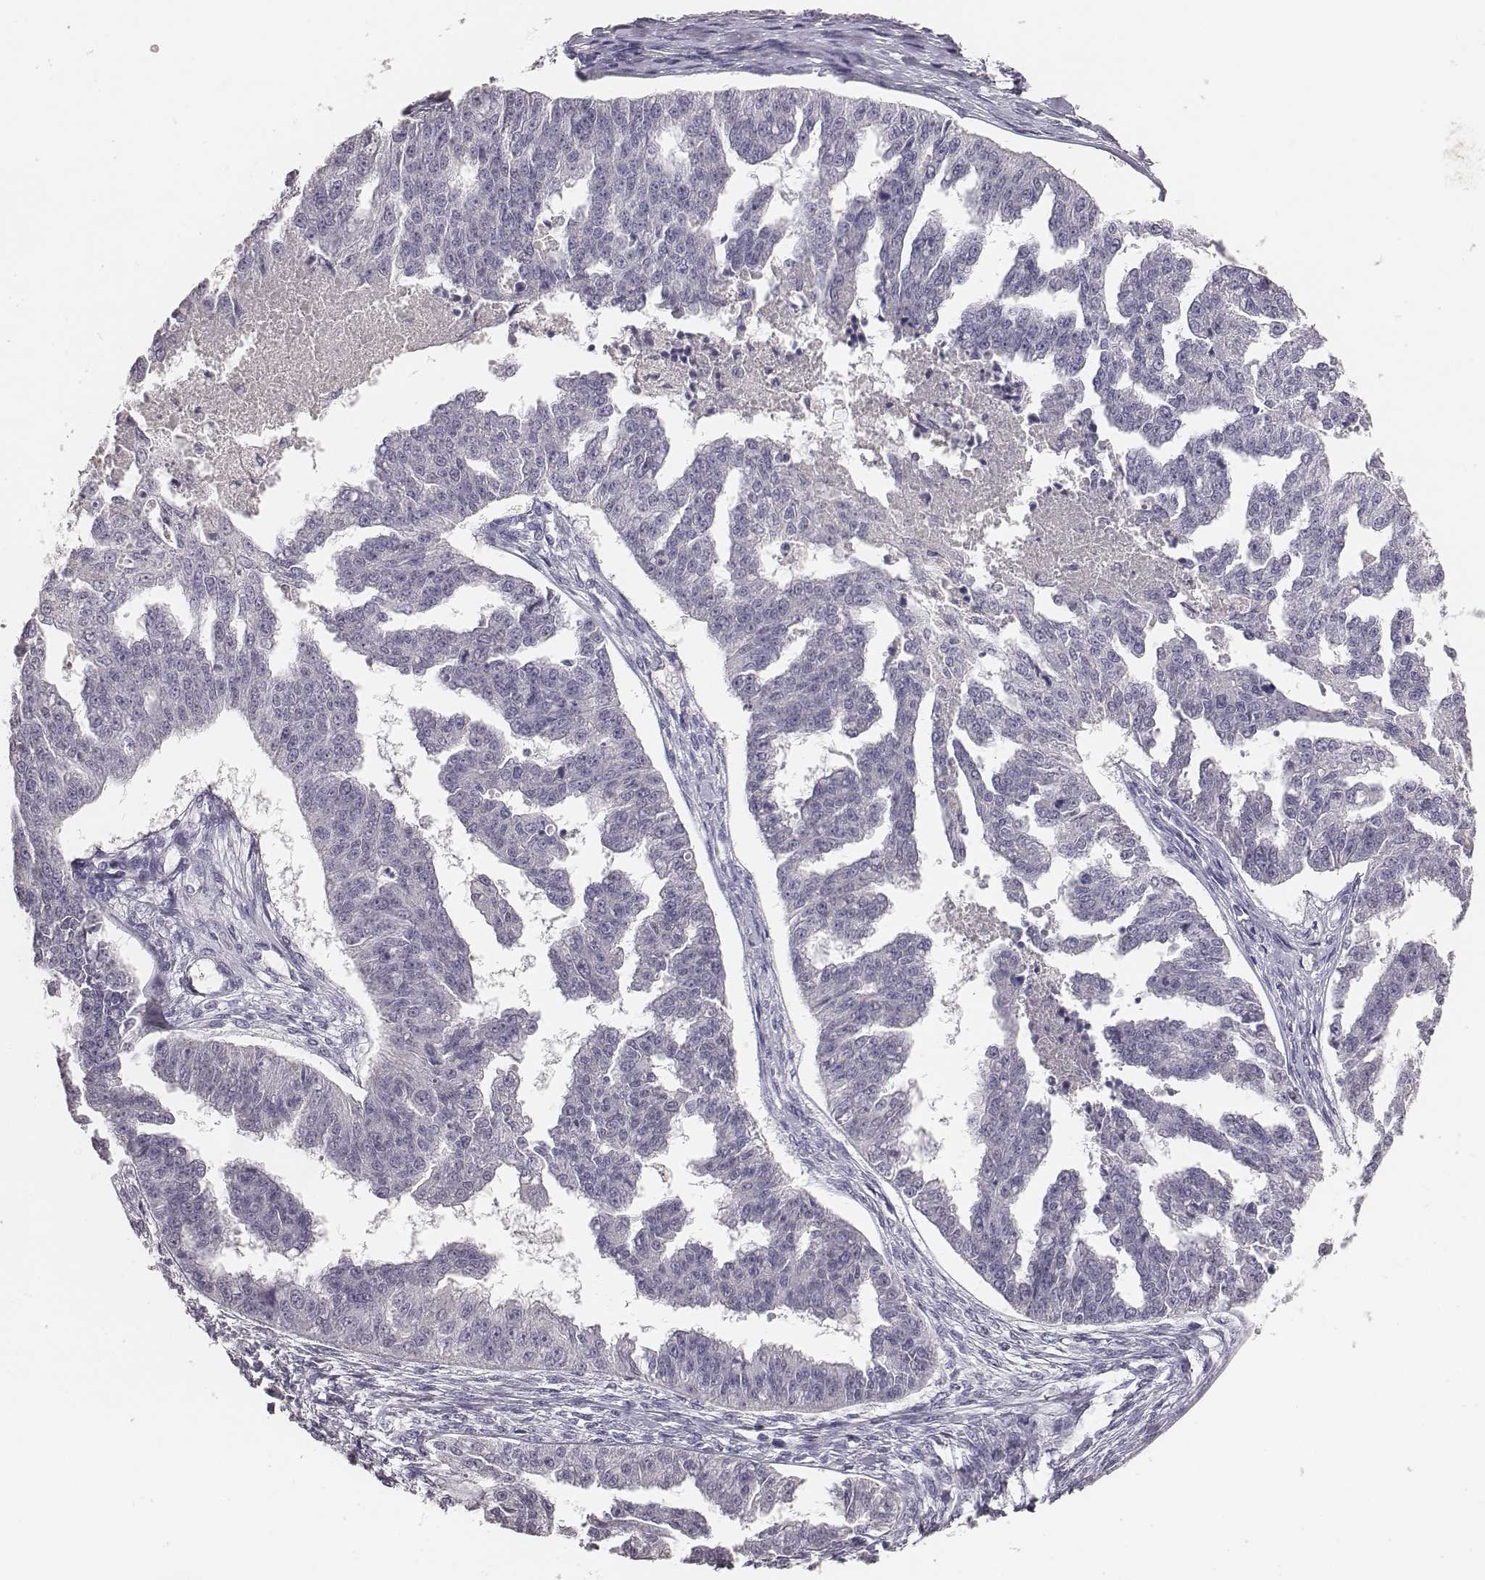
{"staining": {"intensity": "negative", "quantity": "none", "location": "none"}, "tissue": "ovarian cancer", "cell_type": "Tumor cells", "image_type": "cancer", "snomed": [{"axis": "morphology", "description": "Cystadenocarcinoma, serous, NOS"}, {"axis": "topography", "description": "Ovary"}], "caption": "High magnification brightfield microscopy of serous cystadenocarcinoma (ovarian) stained with DAB (brown) and counterstained with hematoxylin (blue): tumor cells show no significant positivity.", "gene": "MYH6", "patient": {"sex": "female", "age": 58}}